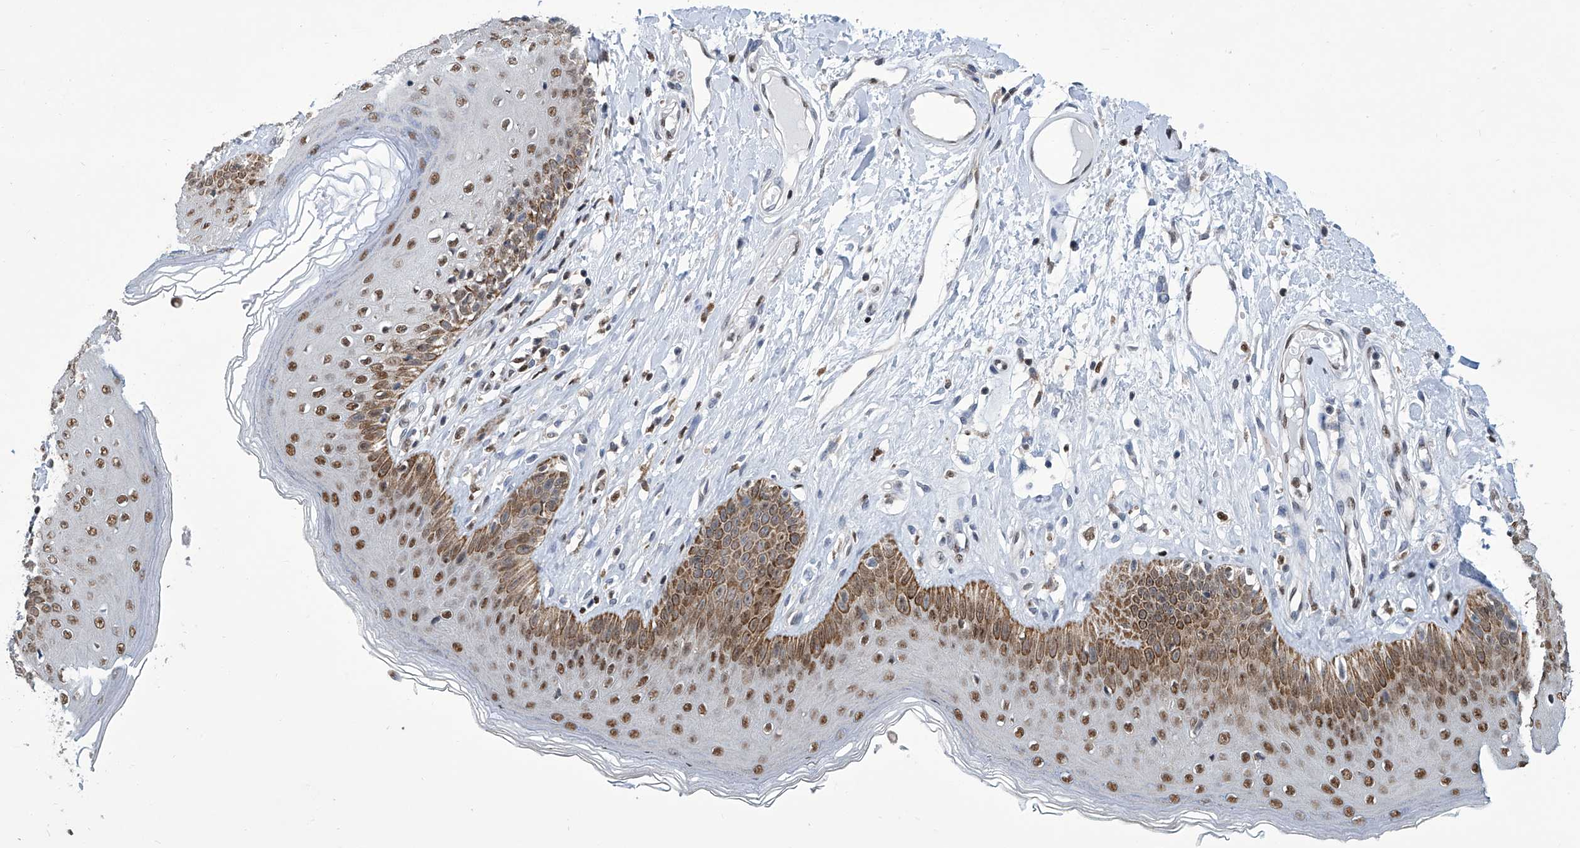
{"staining": {"intensity": "strong", "quantity": ">75%", "location": "cytoplasmic/membranous,nuclear"}, "tissue": "skin", "cell_type": "Epidermal cells", "image_type": "normal", "snomed": [{"axis": "morphology", "description": "Normal tissue, NOS"}, {"axis": "morphology", "description": "Squamous cell carcinoma, NOS"}, {"axis": "topography", "description": "Vulva"}], "caption": "Normal skin was stained to show a protein in brown. There is high levels of strong cytoplasmic/membranous,nuclear expression in approximately >75% of epidermal cells.", "gene": "SREBF2", "patient": {"sex": "female", "age": 85}}